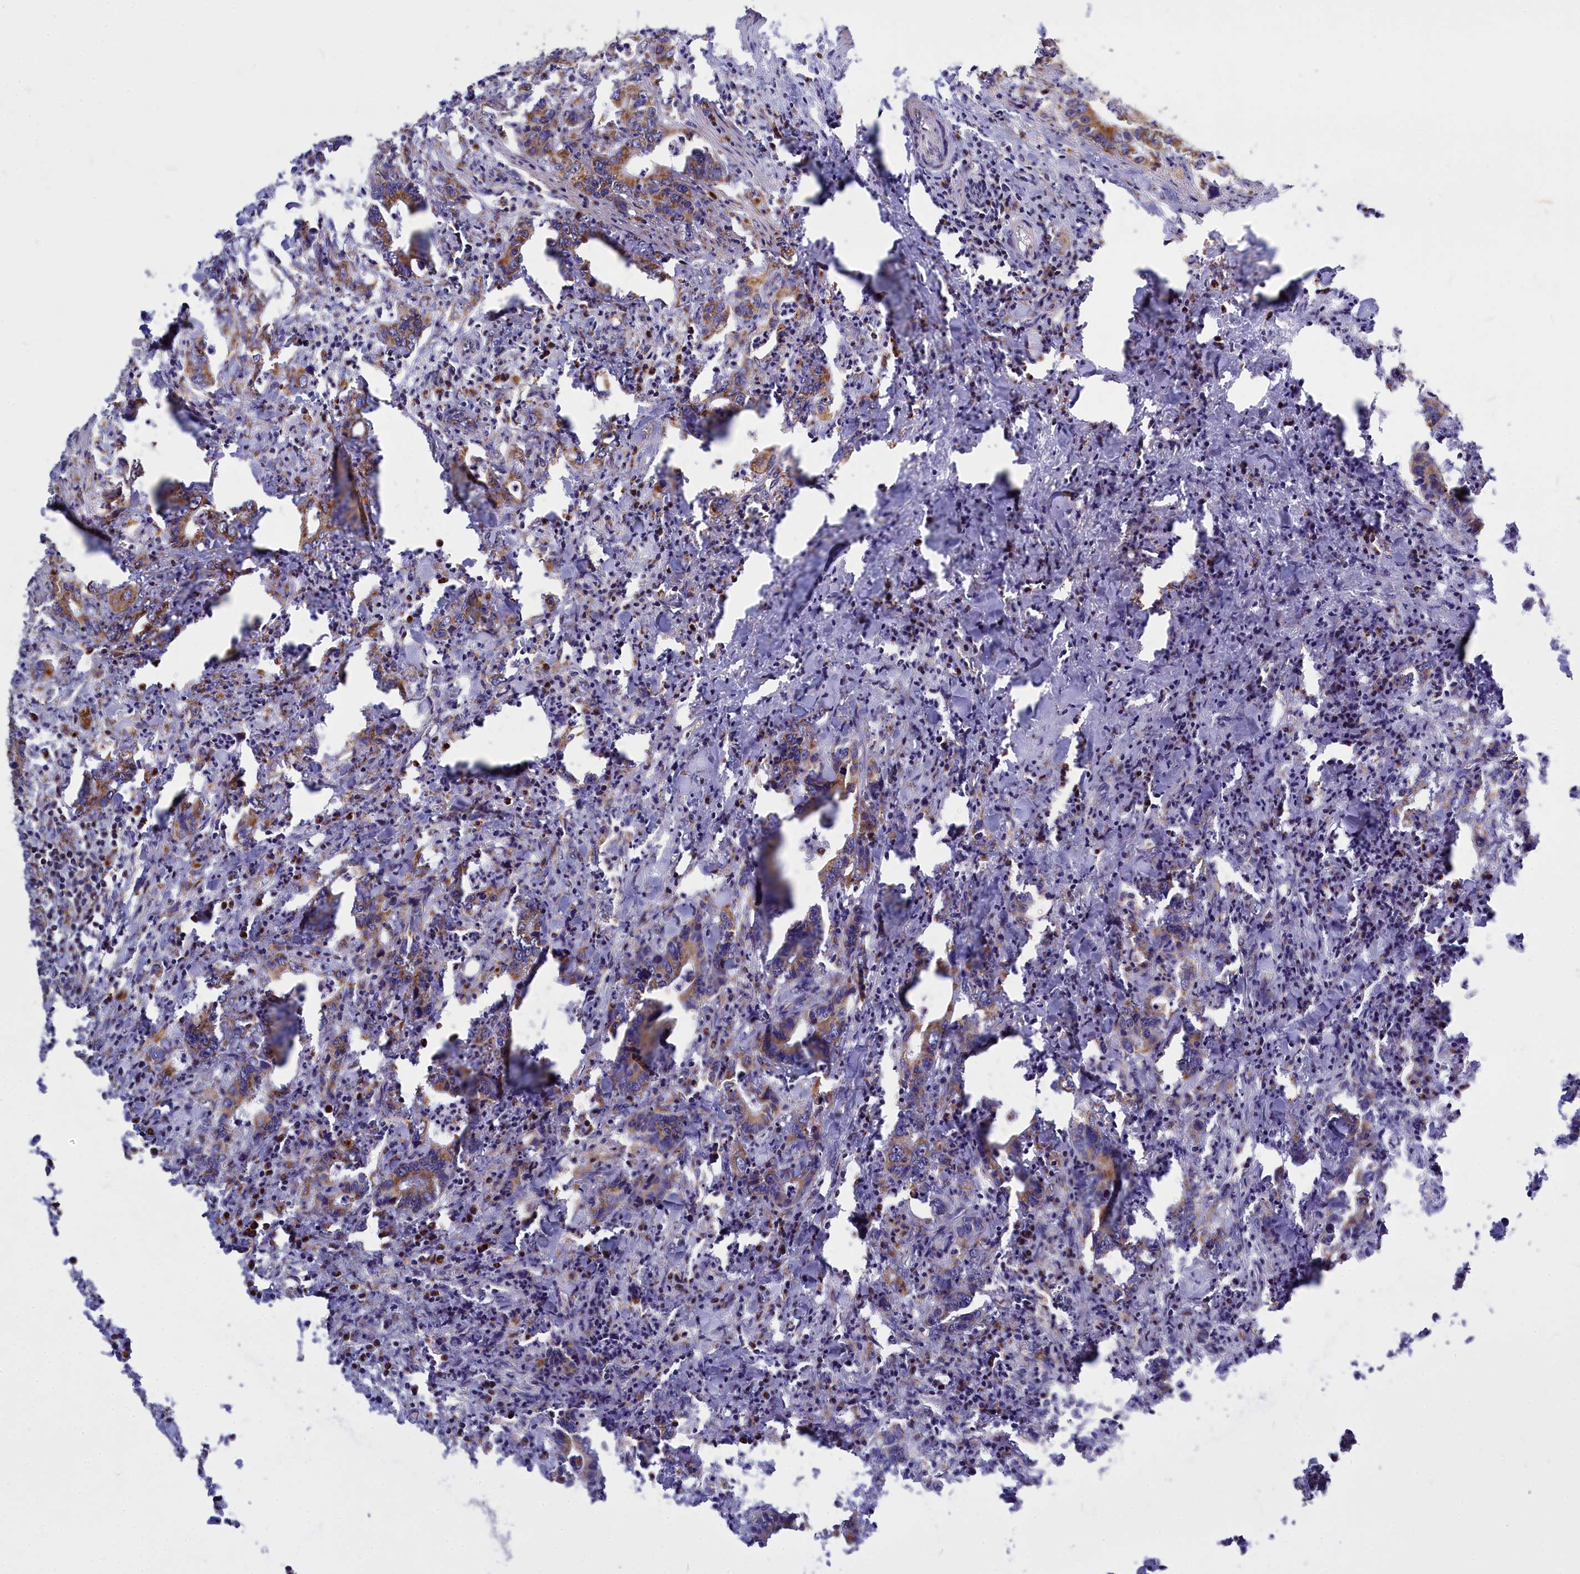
{"staining": {"intensity": "moderate", "quantity": ">75%", "location": "cytoplasmic/membranous"}, "tissue": "colorectal cancer", "cell_type": "Tumor cells", "image_type": "cancer", "snomed": [{"axis": "morphology", "description": "Adenocarcinoma, NOS"}, {"axis": "topography", "description": "Colon"}], "caption": "An IHC micrograph of tumor tissue is shown. Protein staining in brown shows moderate cytoplasmic/membranous positivity in colorectal adenocarcinoma within tumor cells.", "gene": "VDAC2", "patient": {"sex": "female", "age": 75}}